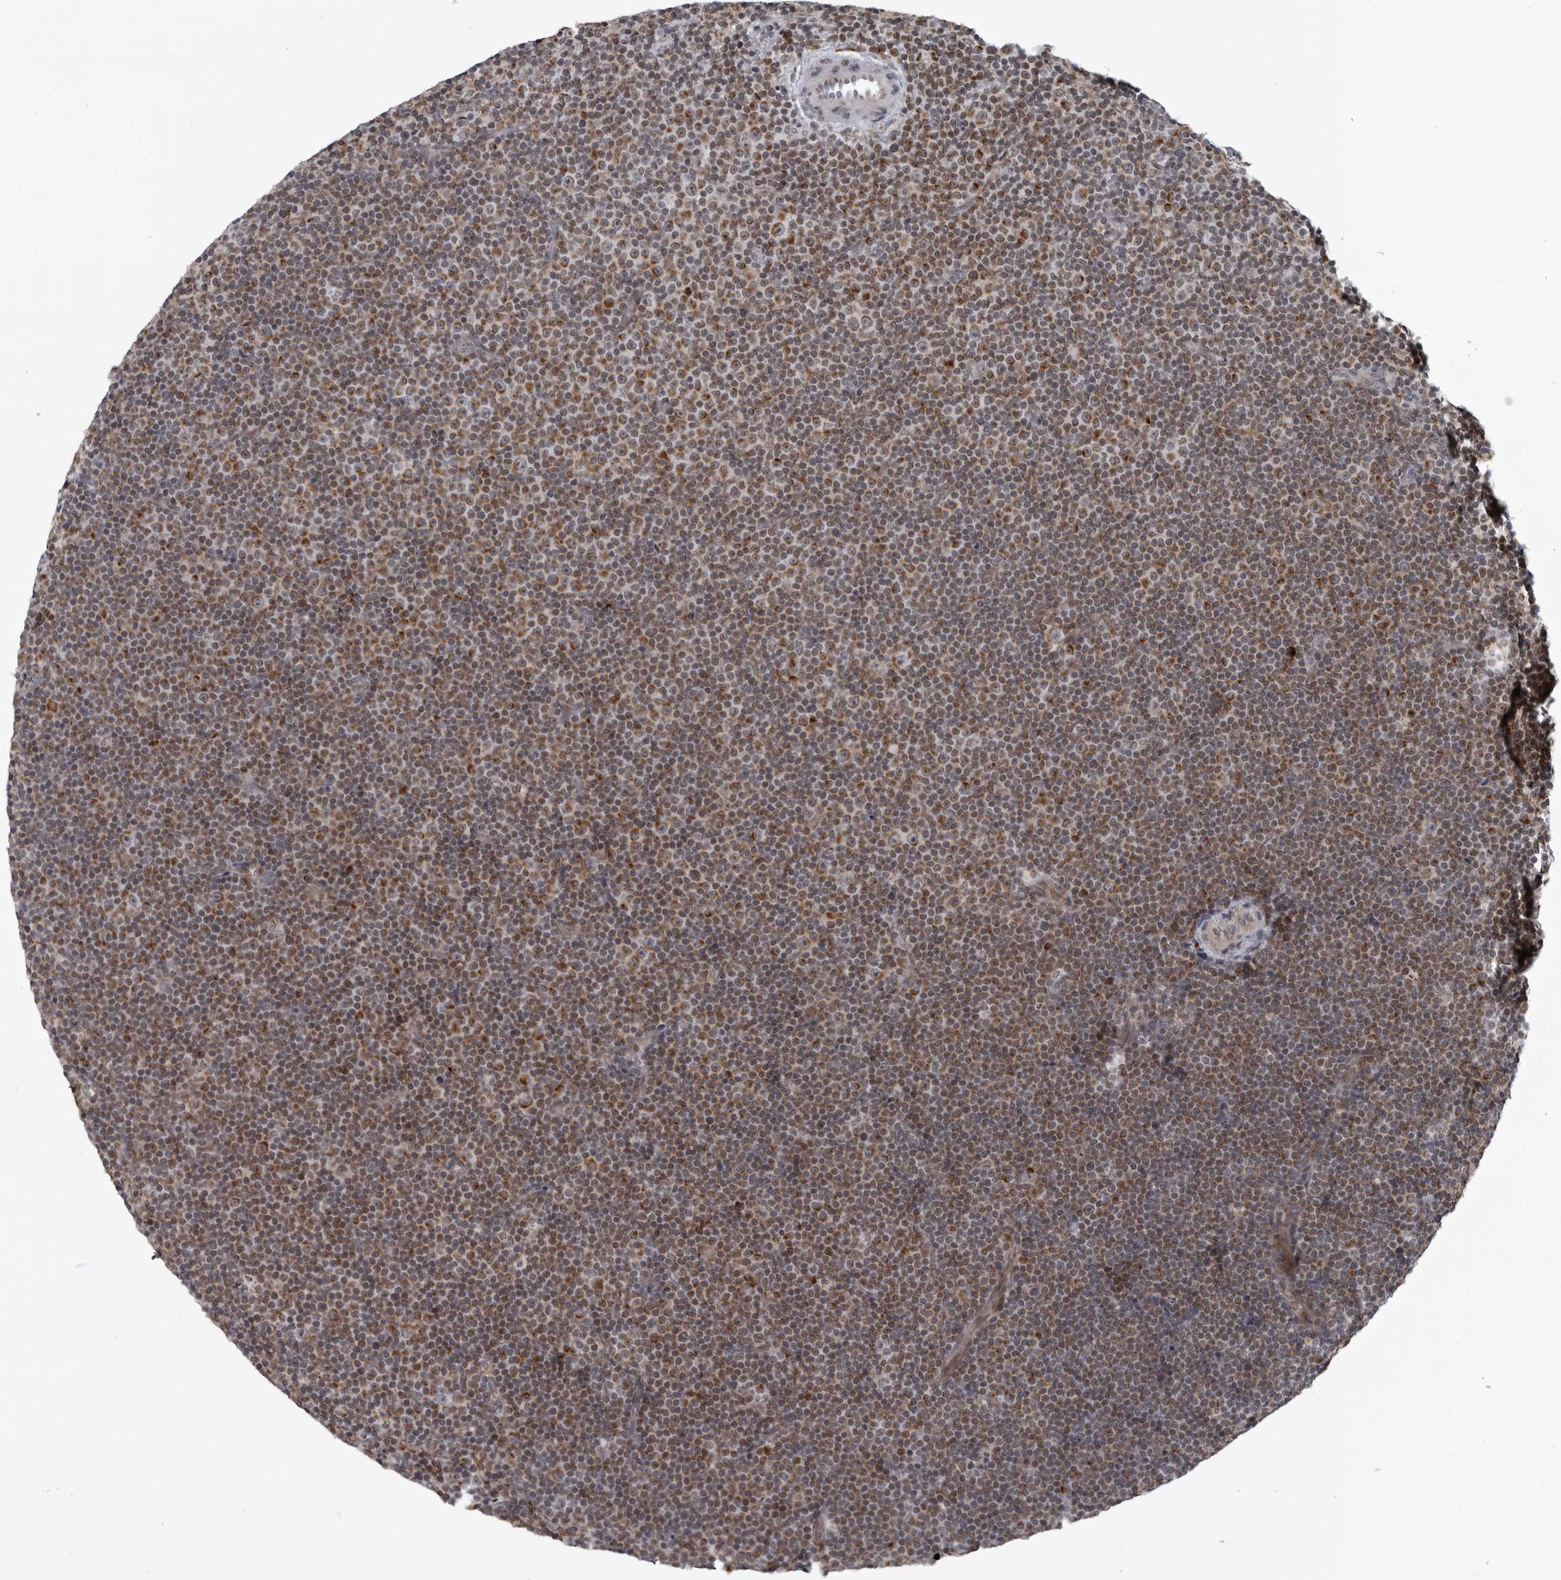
{"staining": {"intensity": "moderate", "quantity": ">75%", "location": "cytoplasmic/membranous"}, "tissue": "lymphoma", "cell_type": "Tumor cells", "image_type": "cancer", "snomed": [{"axis": "morphology", "description": "Malignant lymphoma, non-Hodgkin's type, Low grade"}, {"axis": "topography", "description": "Lymph node"}], "caption": "The micrograph demonstrates staining of lymphoma, revealing moderate cytoplasmic/membranous protein expression (brown color) within tumor cells. (DAB (3,3'-diaminobenzidine) IHC with brightfield microscopy, high magnification).", "gene": "RTCA", "patient": {"sex": "female", "age": 67}}